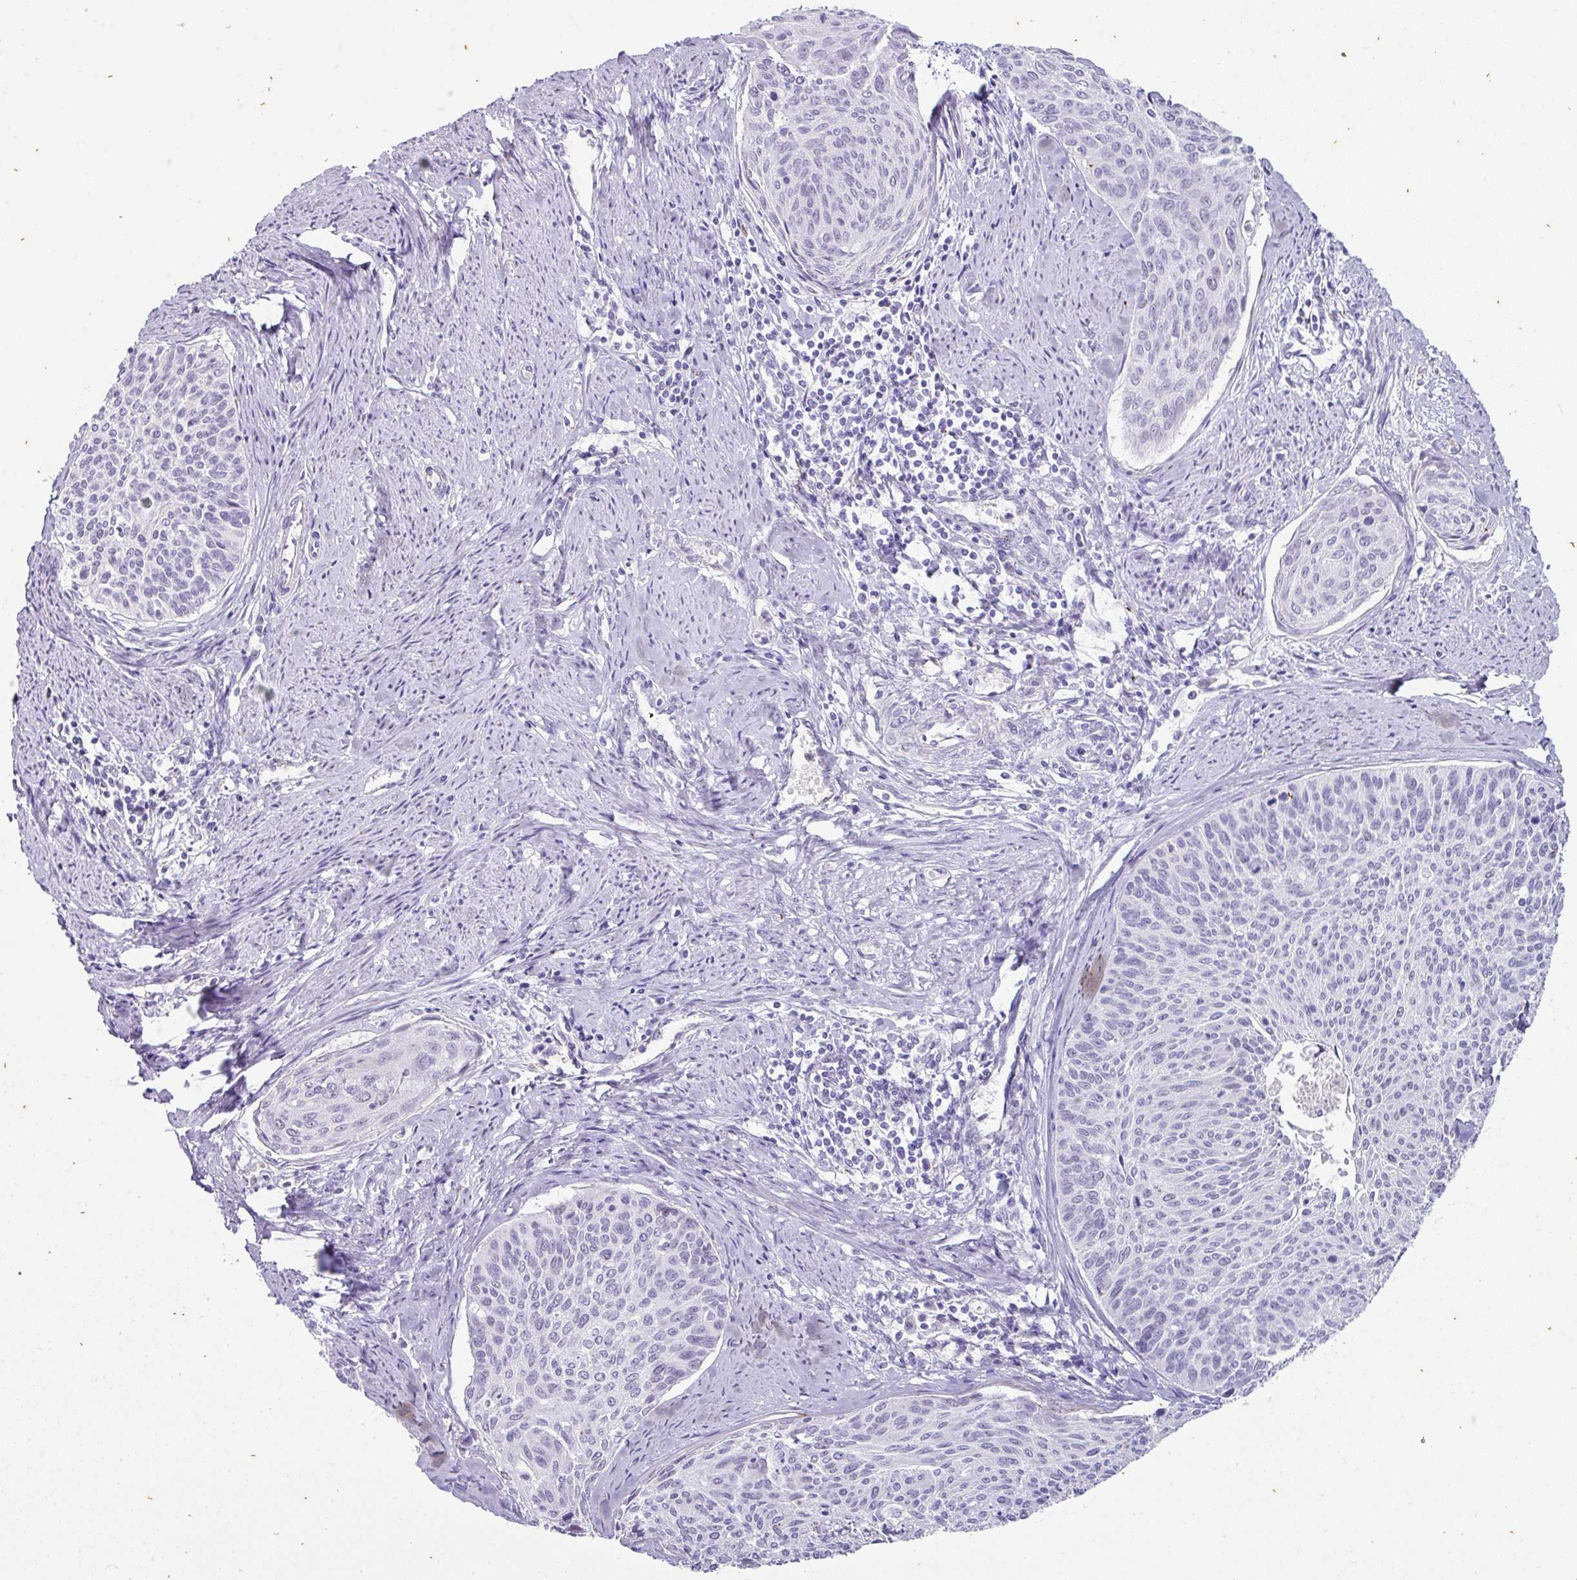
{"staining": {"intensity": "weak", "quantity": "<25%", "location": "nuclear"}, "tissue": "cervical cancer", "cell_type": "Tumor cells", "image_type": "cancer", "snomed": [{"axis": "morphology", "description": "Squamous cell carcinoma, NOS"}, {"axis": "topography", "description": "Cervix"}], "caption": "DAB (3,3'-diaminobenzidine) immunohistochemical staining of squamous cell carcinoma (cervical) exhibits no significant staining in tumor cells.", "gene": "OR52N1", "patient": {"sex": "female", "age": 55}}